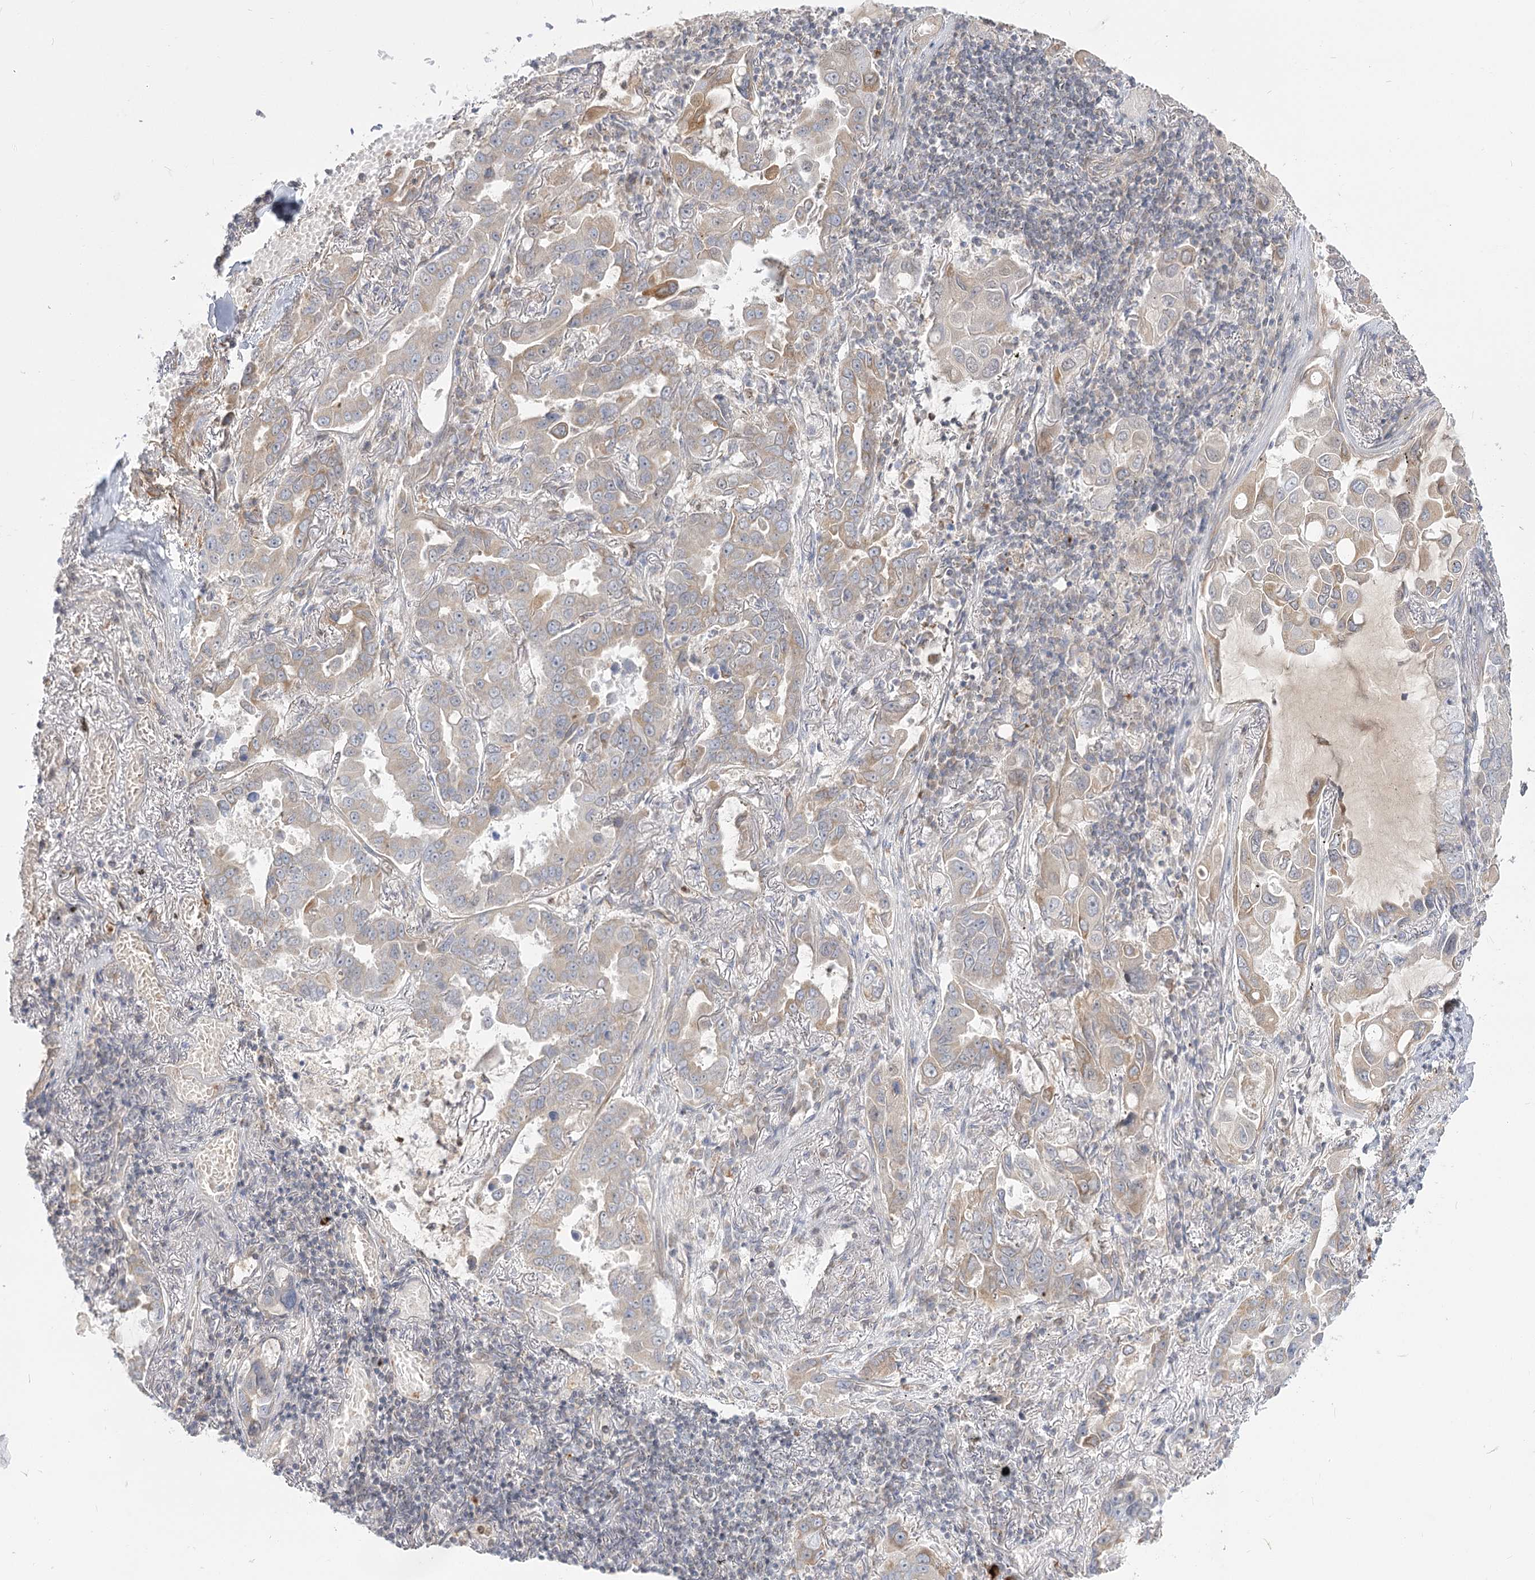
{"staining": {"intensity": "moderate", "quantity": "<25%", "location": "cytoplasmic/membranous"}, "tissue": "lung cancer", "cell_type": "Tumor cells", "image_type": "cancer", "snomed": [{"axis": "morphology", "description": "Adenocarcinoma, NOS"}, {"axis": "topography", "description": "Lung"}], "caption": "The histopathology image displays immunohistochemical staining of lung adenocarcinoma. There is moderate cytoplasmic/membranous positivity is identified in approximately <25% of tumor cells.", "gene": "MTMR3", "patient": {"sex": "male", "age": 64}}